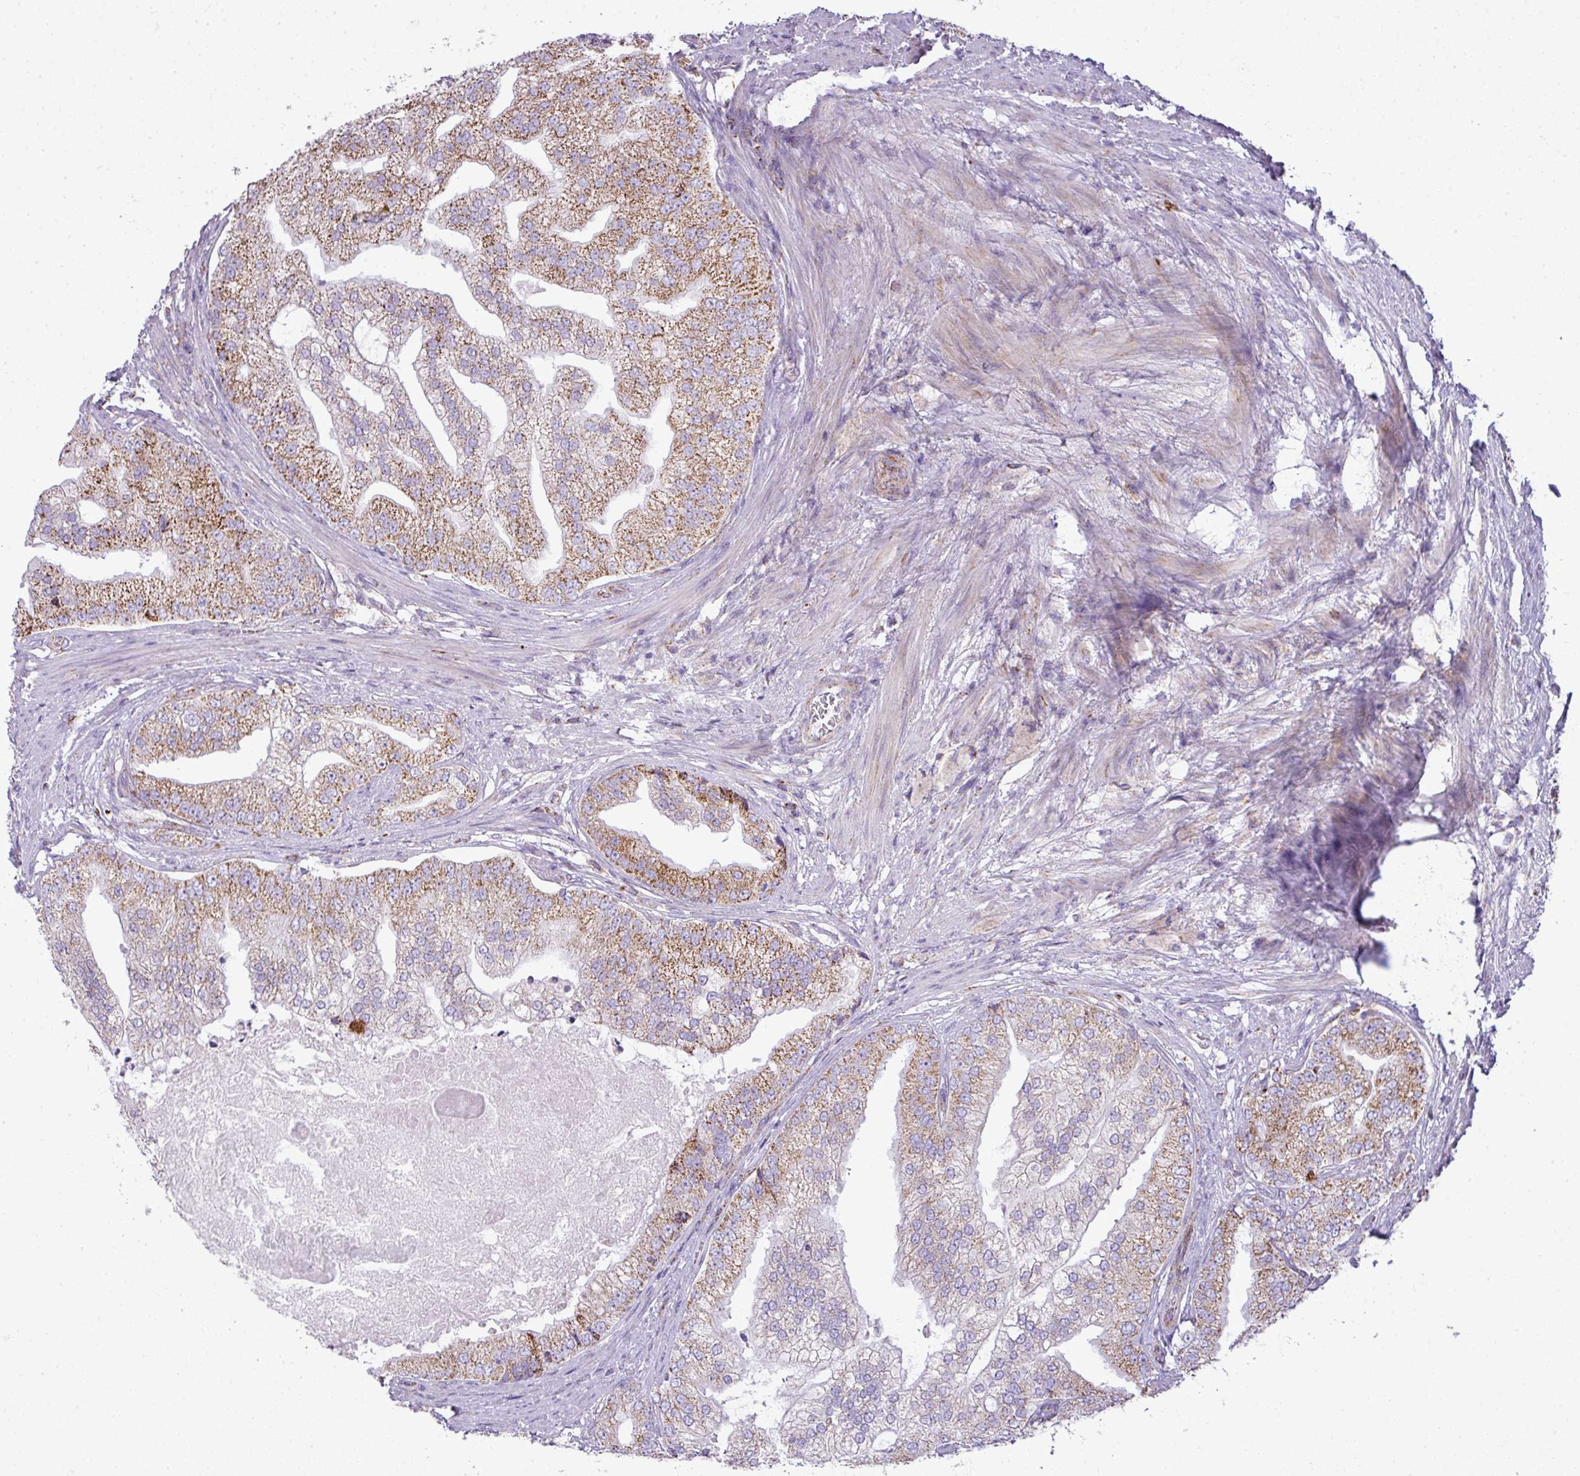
{"staining": {"intensity": "moderate", "quantity": ">75%", "location": "cytoplasmic/membranous"}, "tissue": "prostate cancer", "cell_type": "Tumor cells", "image_type": "cancer", "snomed": [{"axis": "morphology", "description": "Adenocarcinoma, High grade"}, {"axis": "topography", "description": "Prostate"}], "caption": "Immunohistochemistry (IHC) image of prostate cancer stained for a protein (brown), which demonstrates medium levels of moderate cytoplasmic/membranous positivity in approximately >75% of tumor cells.", "gene": "ZNF81", "patient": {"sex": "male", "age": 70}}